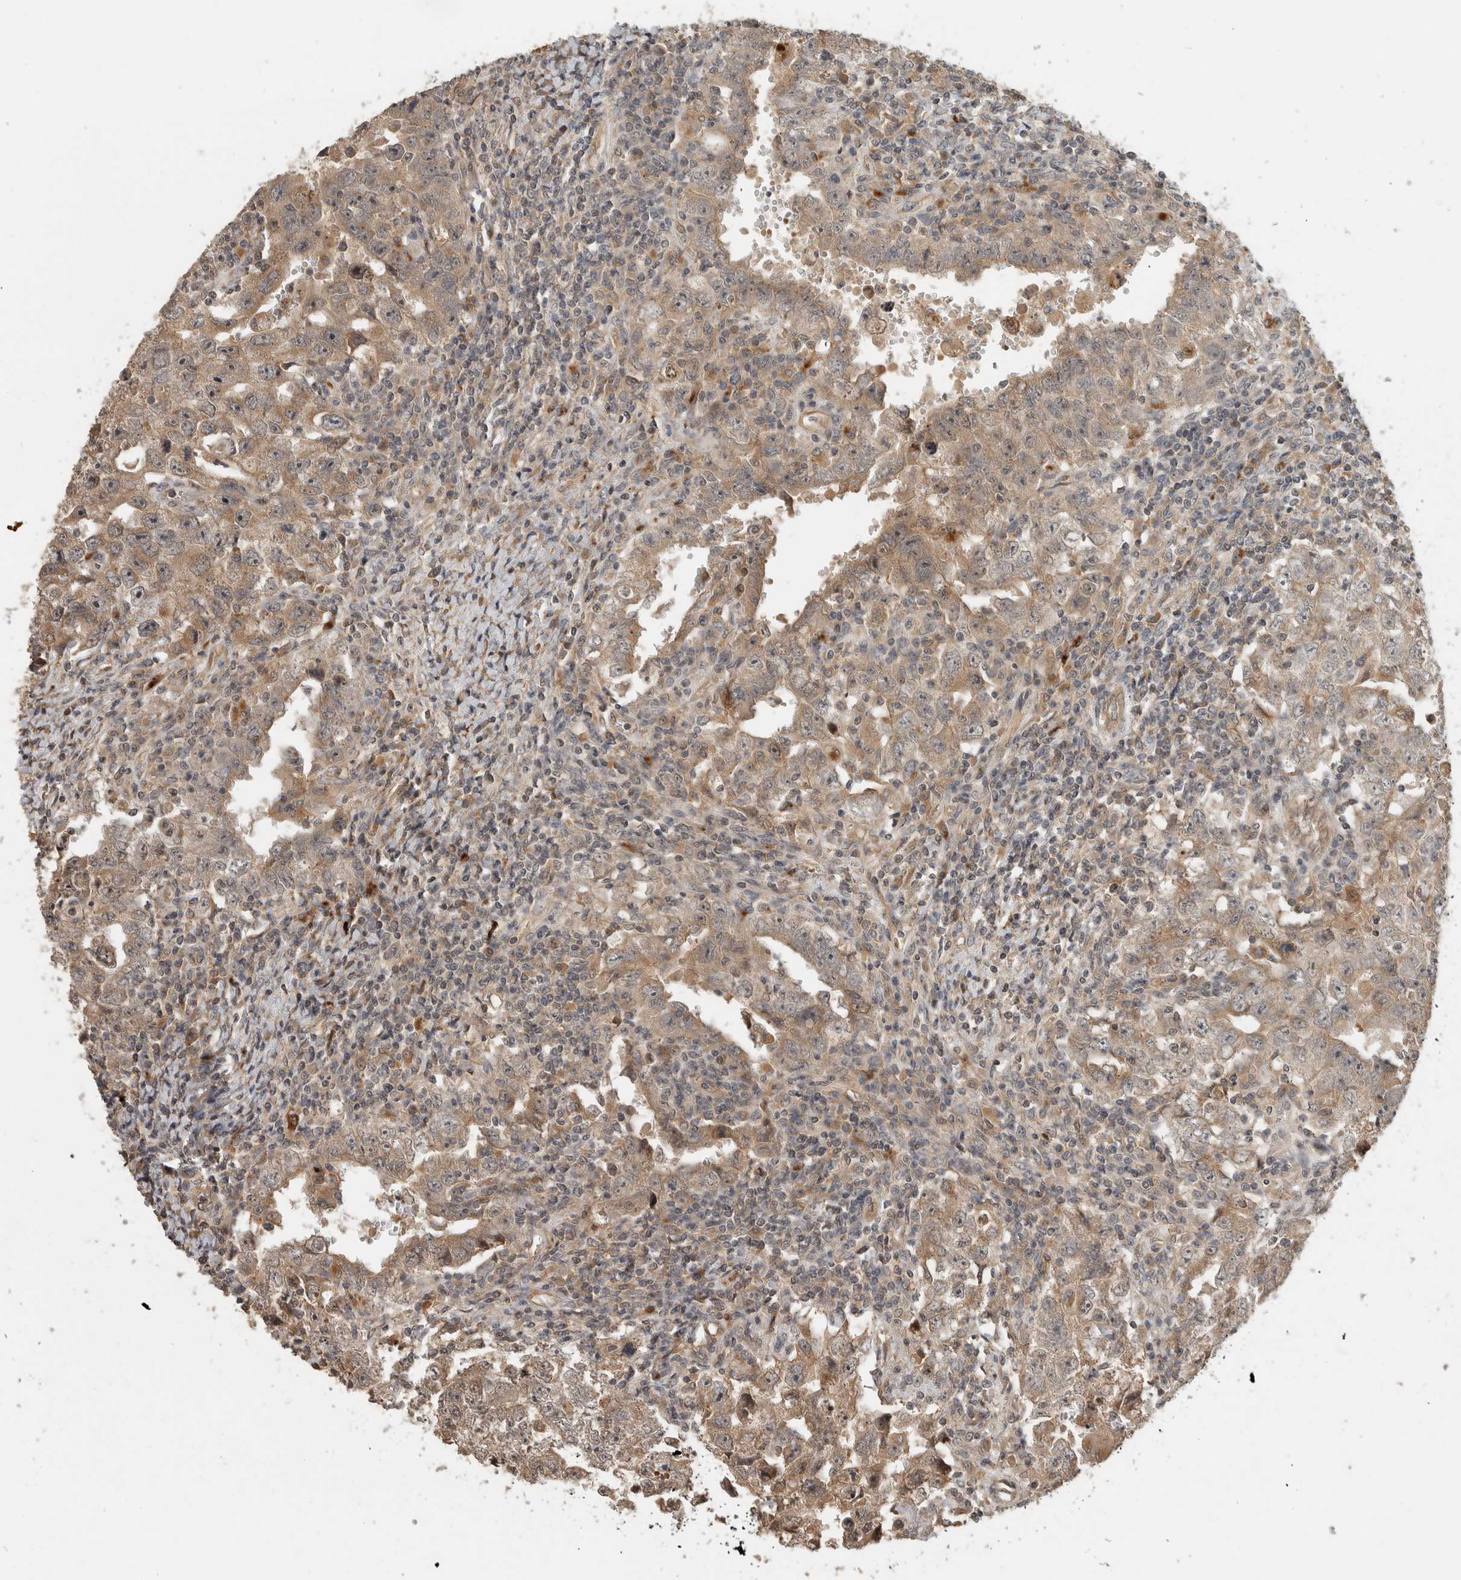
{"staining": {"intensity": "weak", "quantity": ">75%", "location": "cytoplasmic/membranous"}, "tissue": "testis cancer", "cell_type": "Tumor cells", "image_type": "cancer", "snomed": [{"axis": "morphology", "description": "Carcinoma, Embryonal, NOS"}, {"axis": "topography", "description": "Testis"}], "caption": "A brown stain shows weak cytoplasmic/membranous positivity of a protein in human testis cancer tumor cells. Immunohistochemistry stains the protein of interest in brown and the nuclei are stained blue.", "gene": "PITPNC1", "patient": {"sex": "male", "age": 26}}